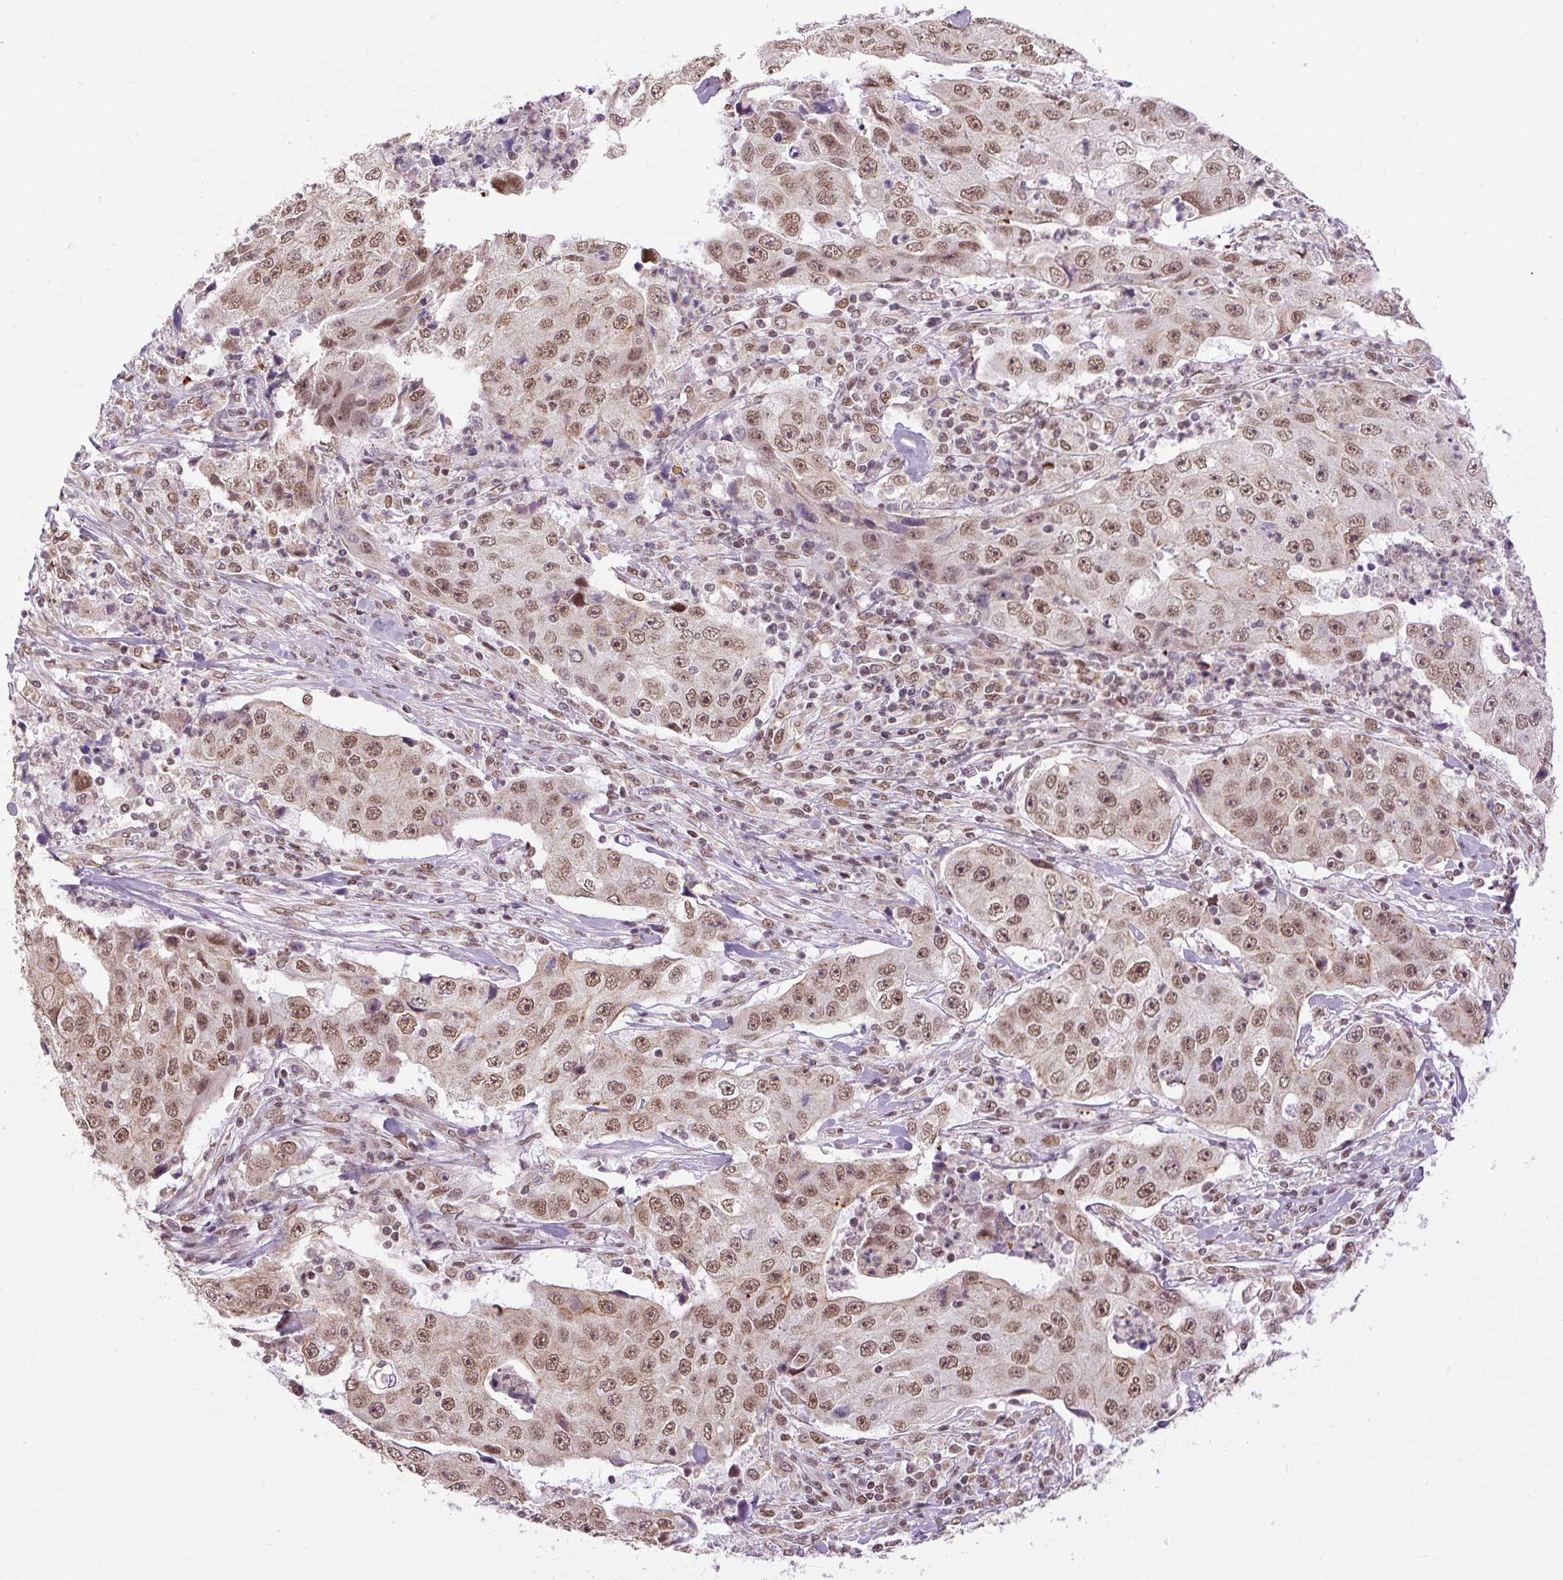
{"staining": {"intensity": "moderate", "quantity": ">75%", "location": "nuclear"}, "tissue": "lung cancer", "cell_type": "Tumor cells", "image_type": "cancer", "snomed": [{"axis": "morphology", "description": "Squamous cell carcinoma, NOS"}, {"axis": "topography", "description": "Lung"}], "caption": "Protein expression analysis of lung cancer (squamous cell carcinoma) reveals moderate nuclear staining in approximately >75% of tumor cells. Nuclei are stained in blue.", "gene": "ZNF672", "patient": {"sex": "male", "age": 64}}